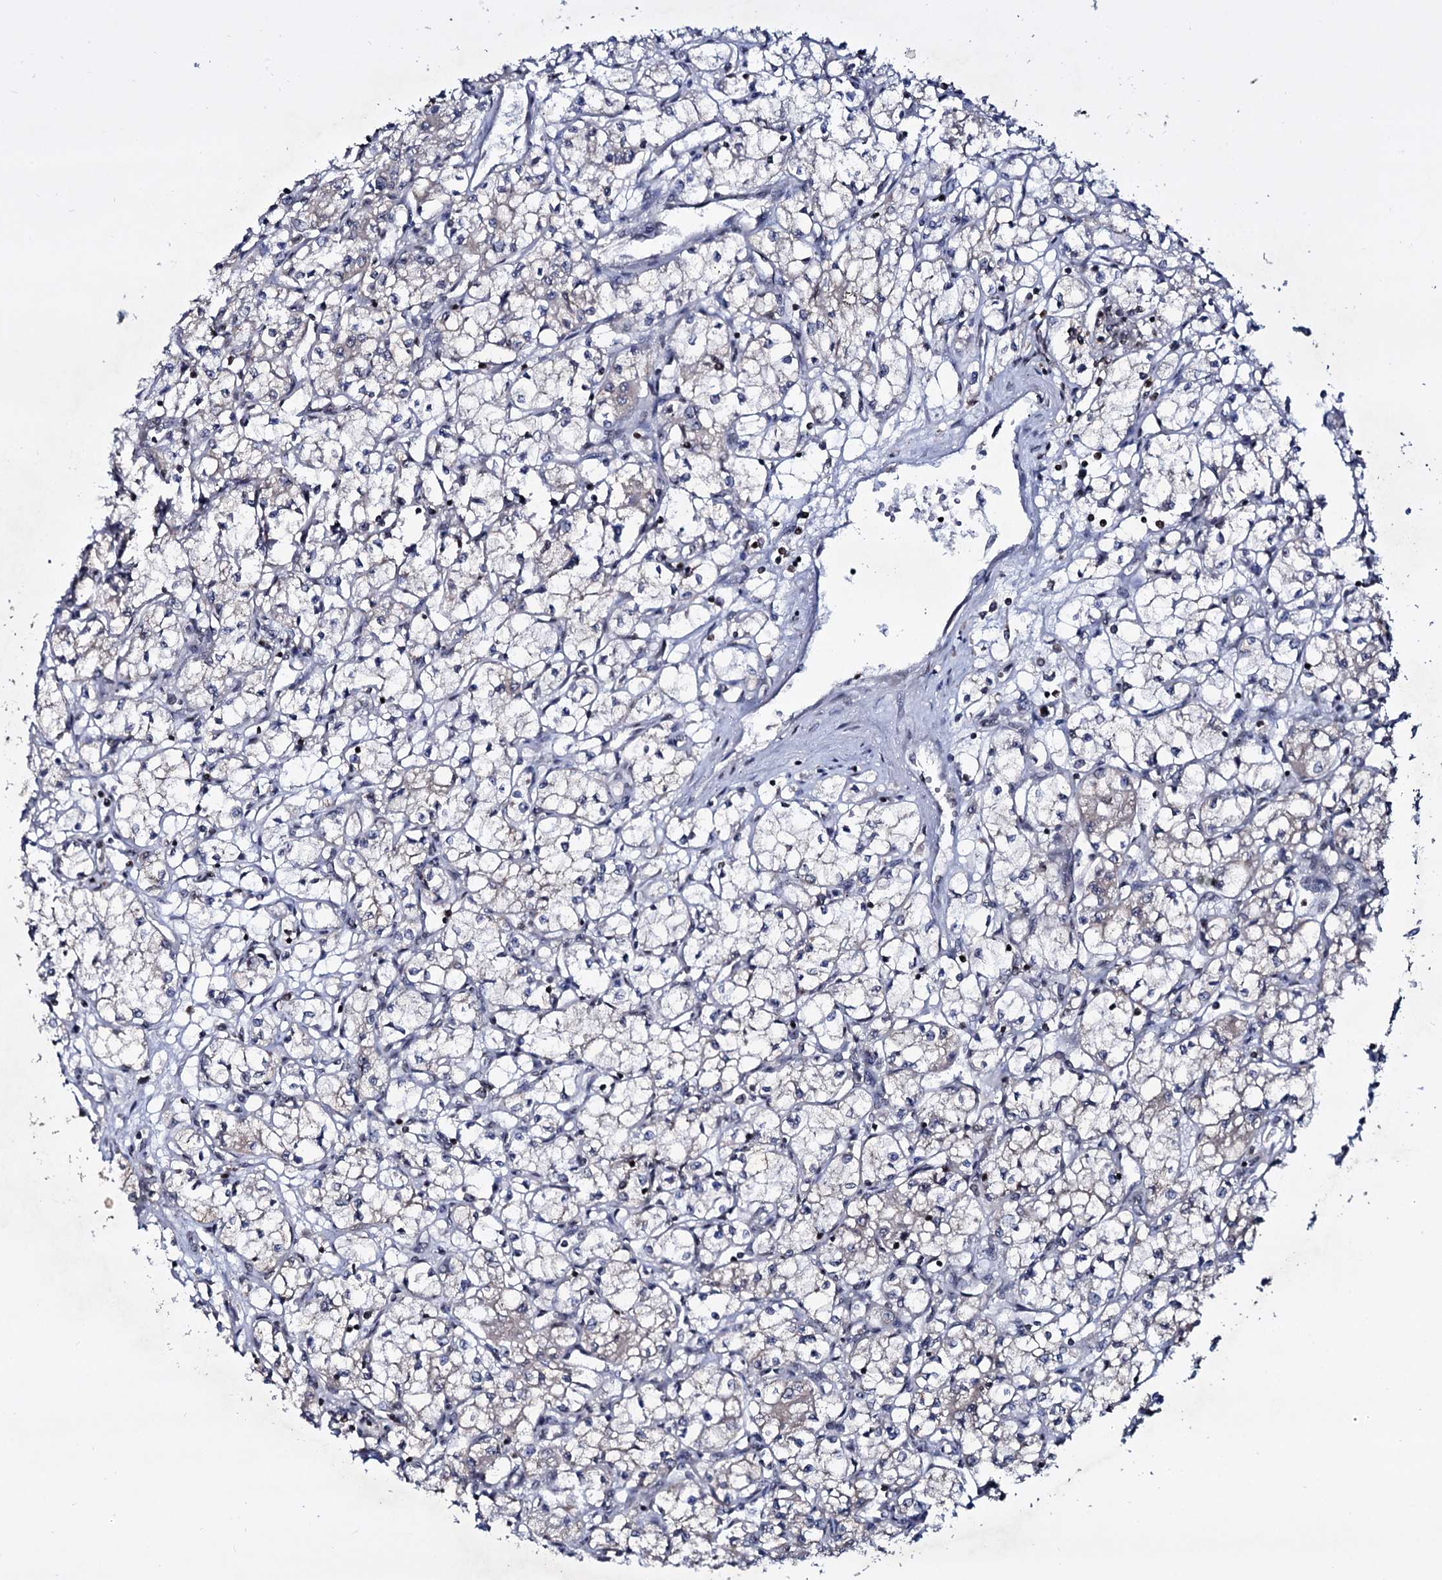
{"staining": {"intensity": "negative", "quantity": "none", "location": "none"}, "tissue": "renal cancer", "cell_type": "Tumor cells", "image_type": "cancer", "snomed": [{"axis": "morphology", "description": "Adenocarcinoma, NOS"}, {"axis": "topography", "description": "Kidney"}], "caption": "Image shows no protein expression in tumor cells of renal cancer (adenocarcinoma) tissue.", "gene": "SMCHD1", "patient": {"sex": "male", "age": 59}}